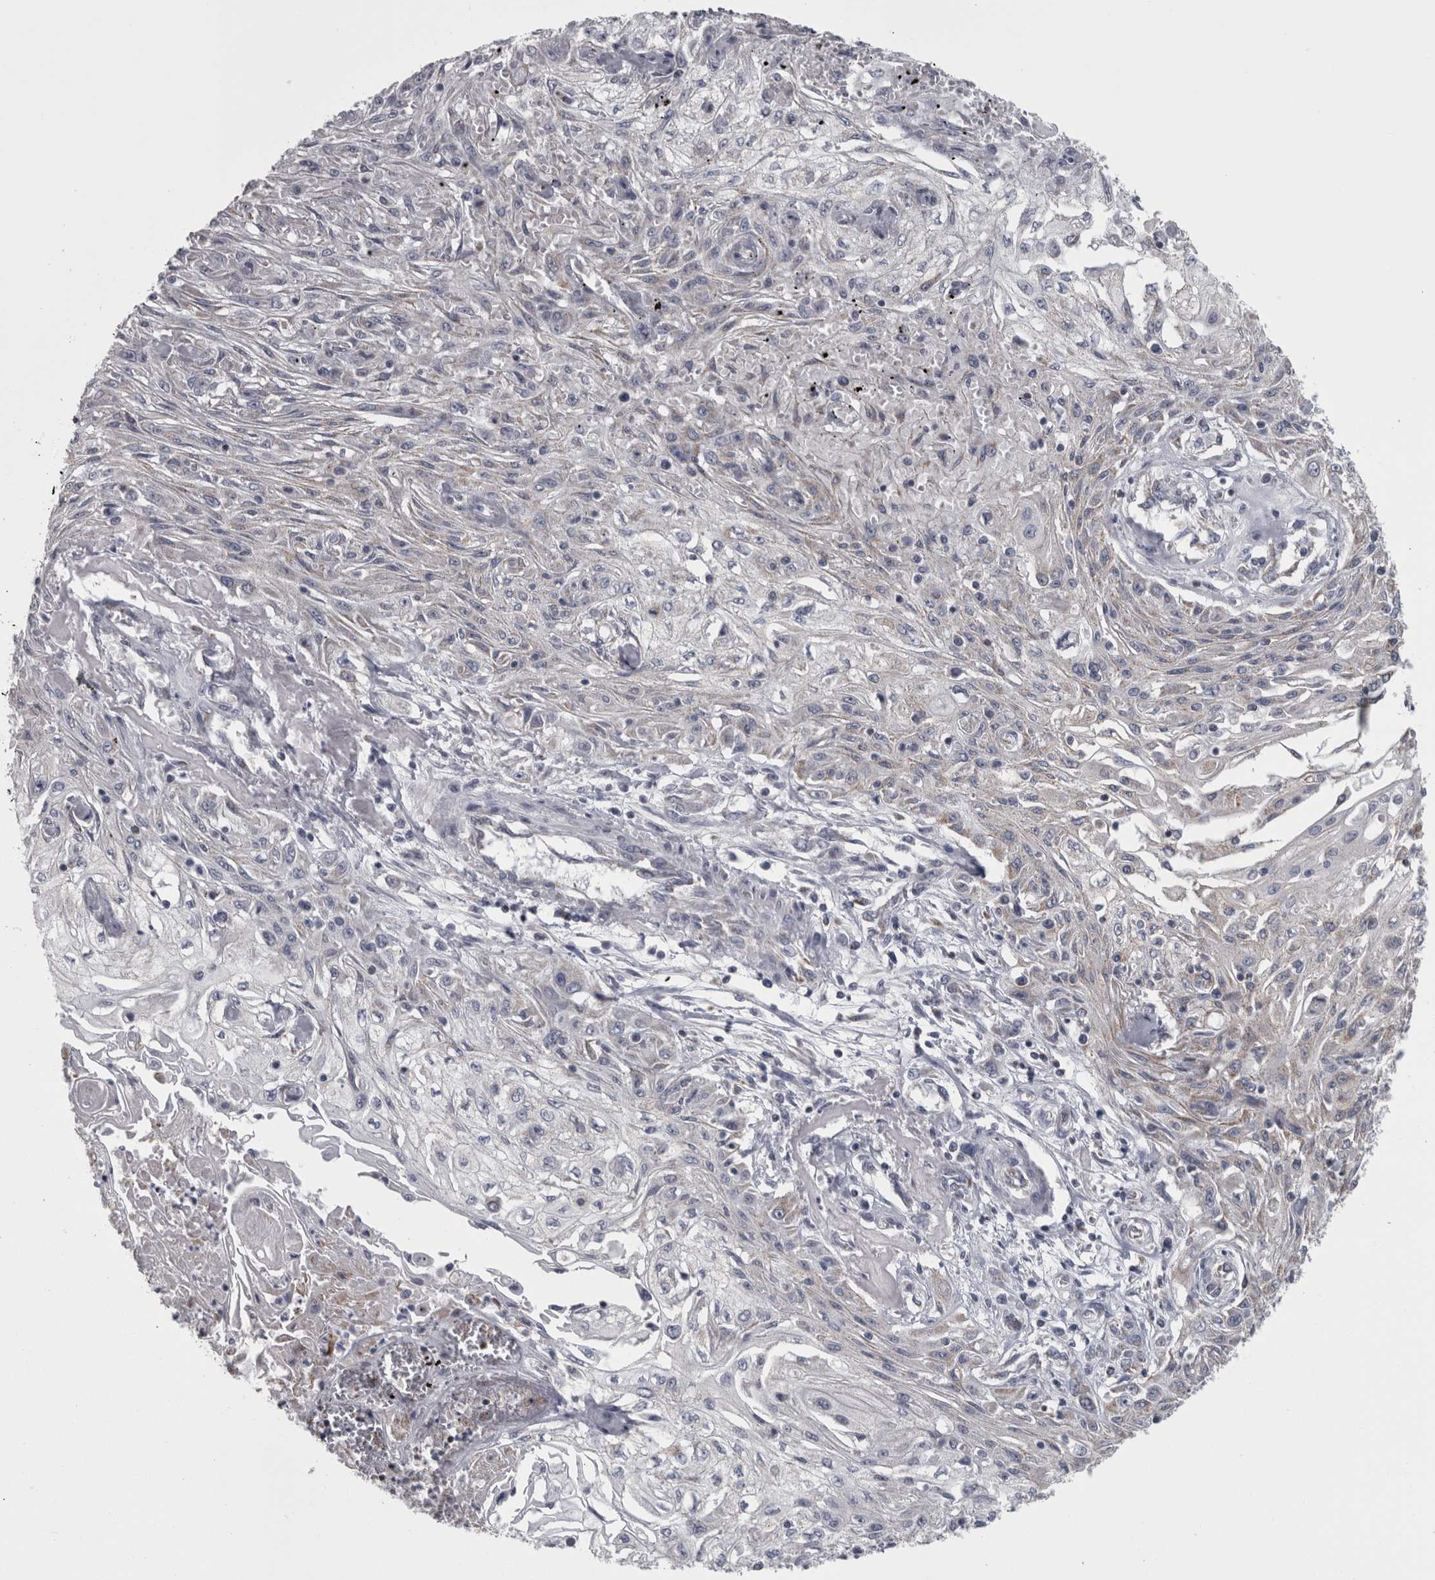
{"staining": {"intensity": "negative", "quantity": "none", "location": "none"}, "tissue": "skin cancer", "cell_type": "Tumor cells", "image_type": "cancer", "snomed": [{"axis": "morphology", "description": "Squamous cell carcinoma, NOS"}, {"axis": "morphology", "description": "Squamous cell carcinoma, metastatic, NOS"}, {"axis": "topography", "description": "Skin"}, {"axis": "topography", "description": "Lymph node"}], "caption": "High magnification brightfield microscopy of skin cancer (metastatic squamous cell carcinoma) stained with DAB (brown) and counterstained with hematoxylin (blue): tumor cells show no significant positivity. Nuclei are stained in blue.", "gene": "DBT", "patient": {"sex": "male", "age": 75}}